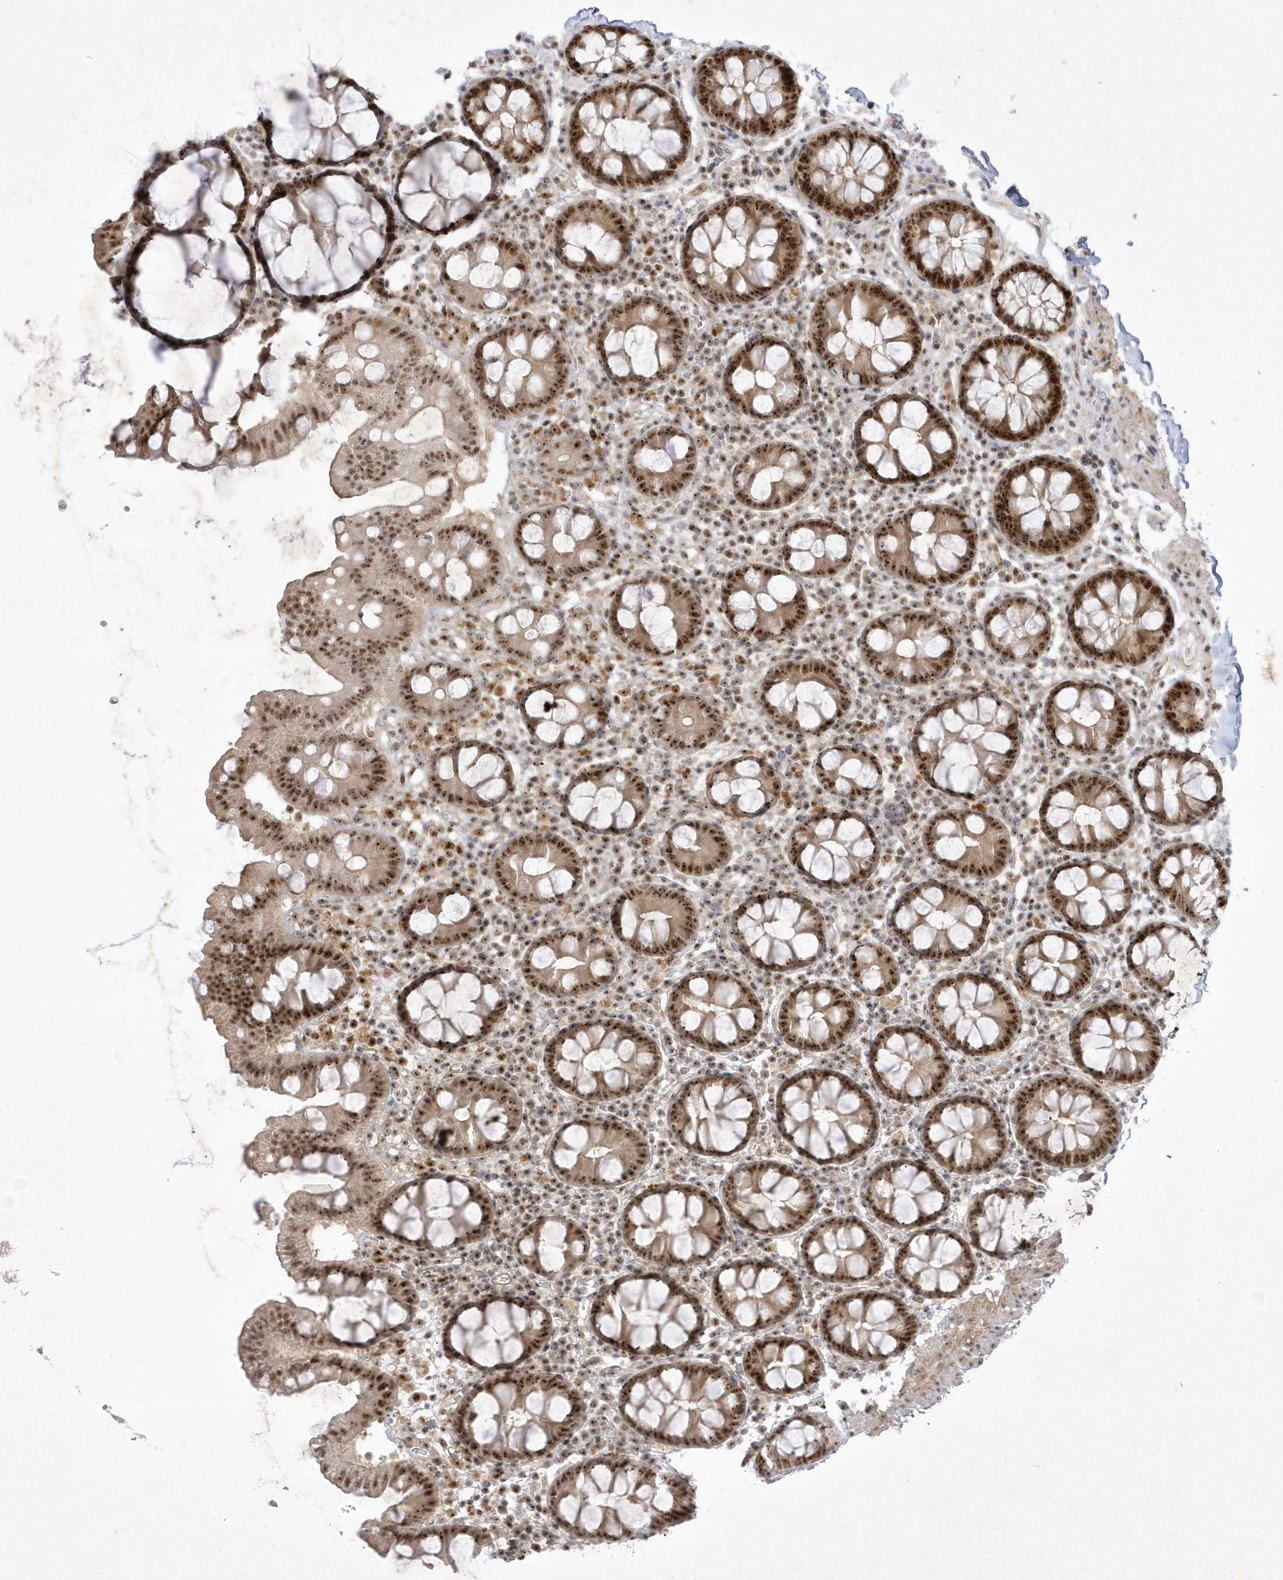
{"staining": {"intensity": "moderate", "quantity": ">75%", "location": "nuclear"}, "tissue": "colon", "cell_type": "Endothelial cells", "image_type": "normal", "snomed": [{"axis": "morphology", "description": "Normal tissue, NOS"}, {"axis": "topography", "description": "Colon"}], "caption": "Colon stained with immunohistochemistry (IHC) displays moderate nuclear staining in about >75% of endothelial cells.", "gene": "NPM3", "patient": {"sex": "female", "age": 79}}